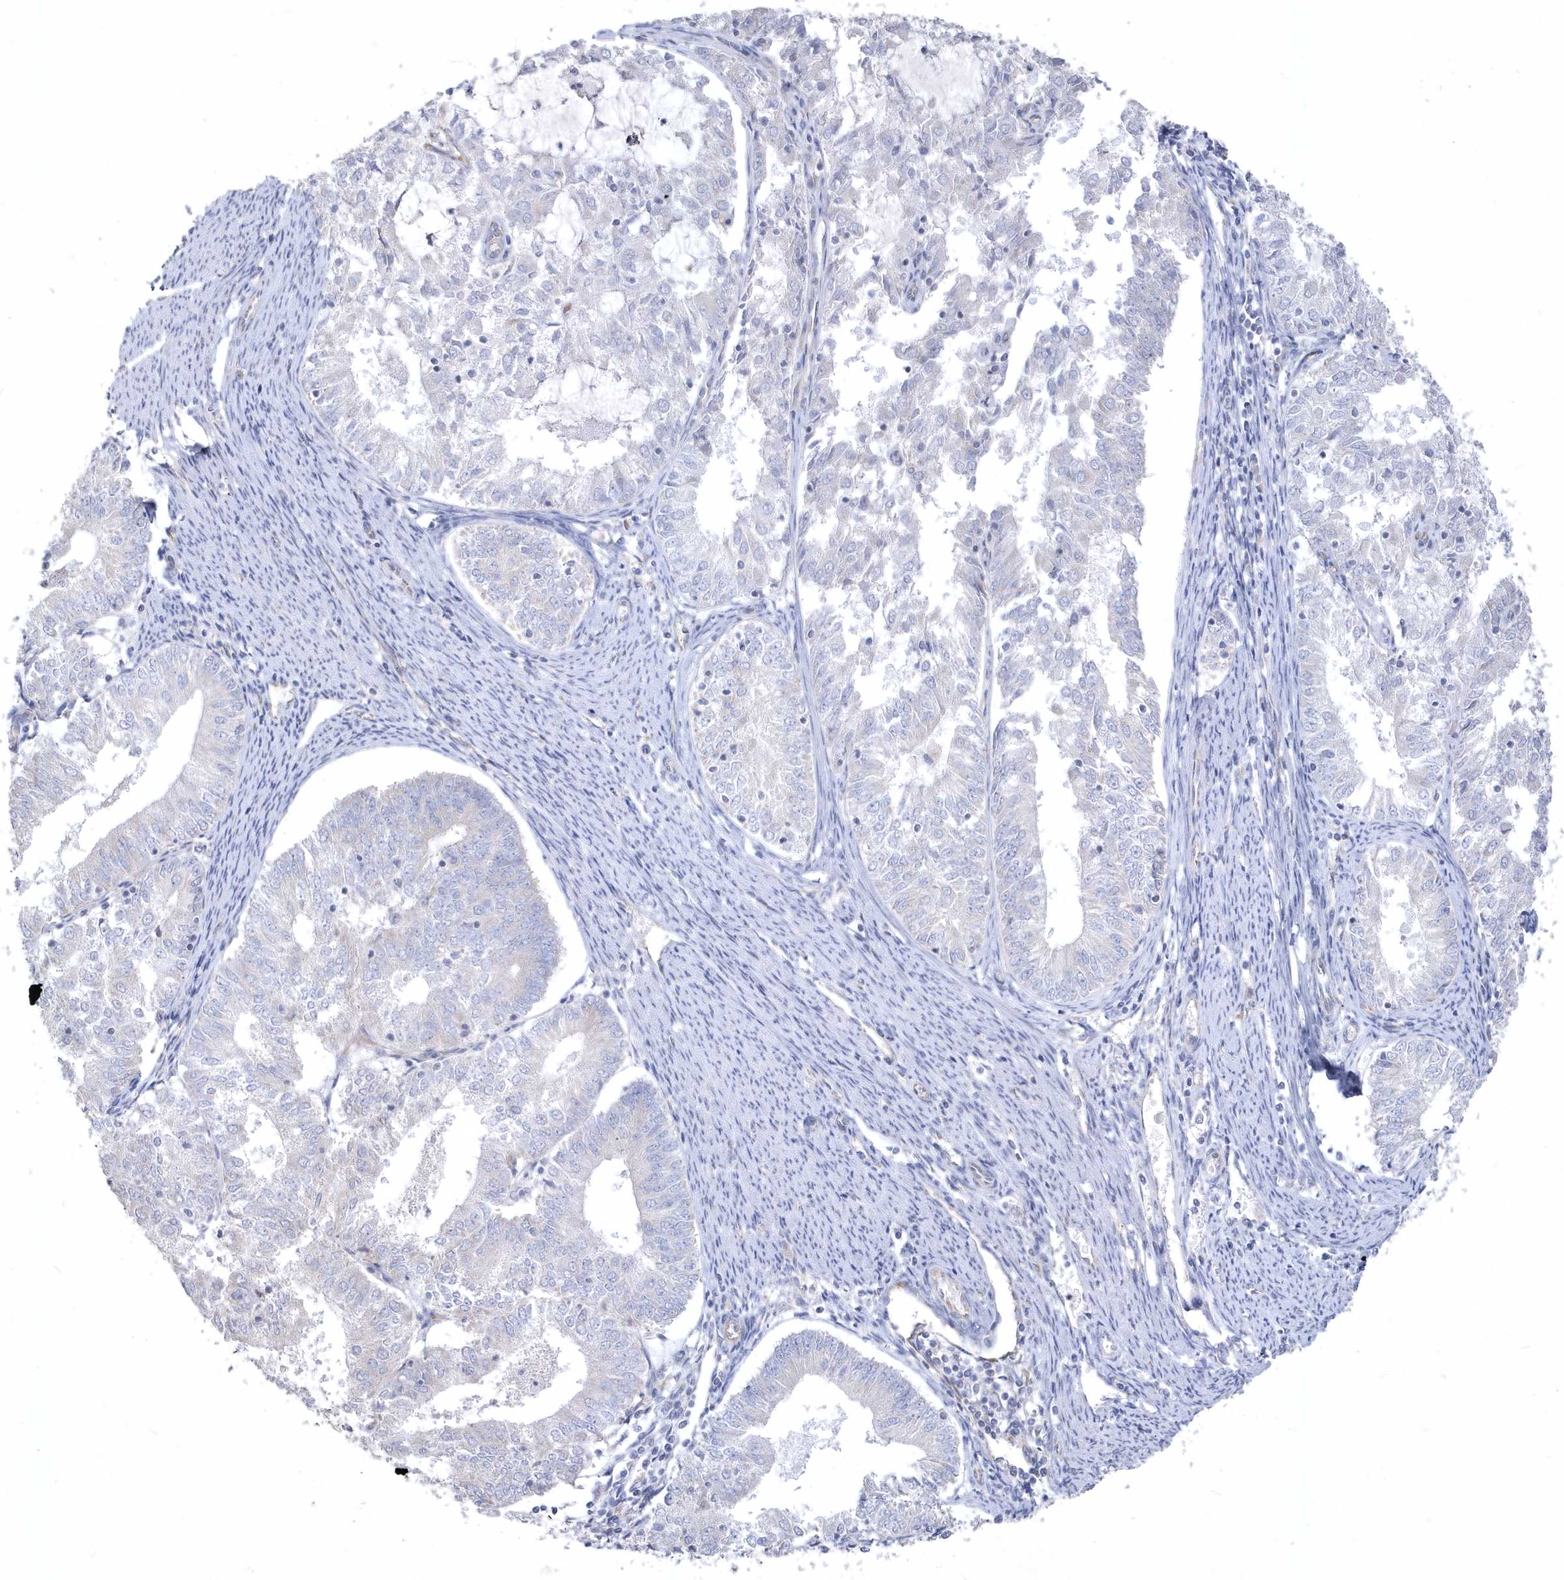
{"staining": {"intensity": "negative", "quantity": "none", "location": "none"}, "tissue": "endometrial cancer", "cell_type": "Tumor cells", "image_type": "cancer", "snomed": [{"axis": "morphology", "description": "Adenocarcinoma, NOS"}, {"axis": "topography", "description": "Endometrium"}], "caption": "High magnification brightfield microscopy of endometrial adenocarcinoma stained with DAB (brown) and counterstained with hematoxylin (blue): tumor cells show no significant positivity.", "gene": "DGAT1", "patient": {"sex": "female", "age": 57}}